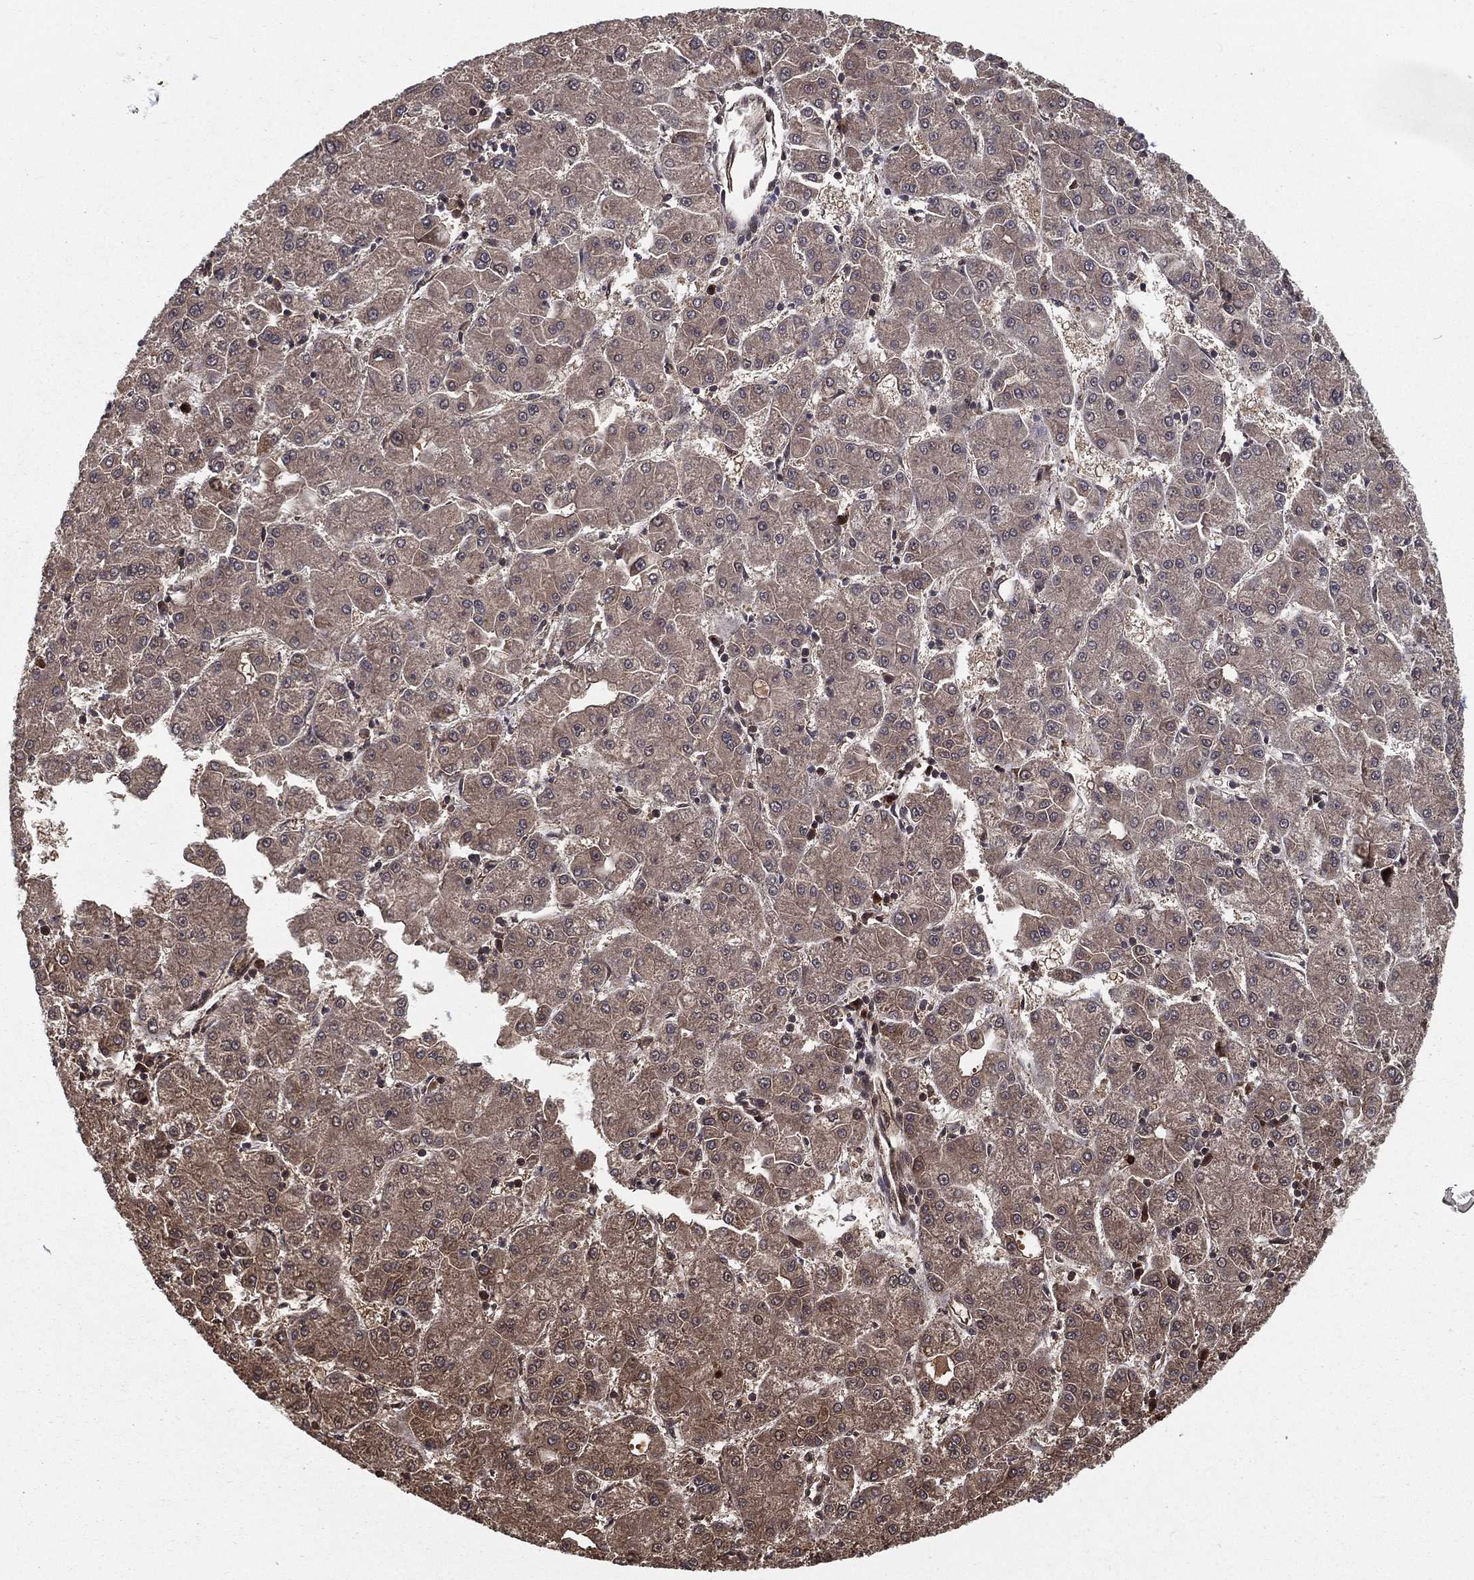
{"staining": {"intensity": "weak", "quantity": "<25%", "location": "cytoplasmic/membranous"}, "tissue": "liver cancer", "cell_type": "Tumor cells", "image_type": "cancer", "snomed": [{"axis": "morphology", "description": "Carcinoma, Hepatocellular, NOS"}, {"axis": "topography", "description": "Liver"}], "caption": "Immunohistochemistry of liver hepatocellular carcinoma demonstrates no positivity in tumor cells.", "gene": "SLC6A6", "patient": {"sex": "male", "age": 73}}